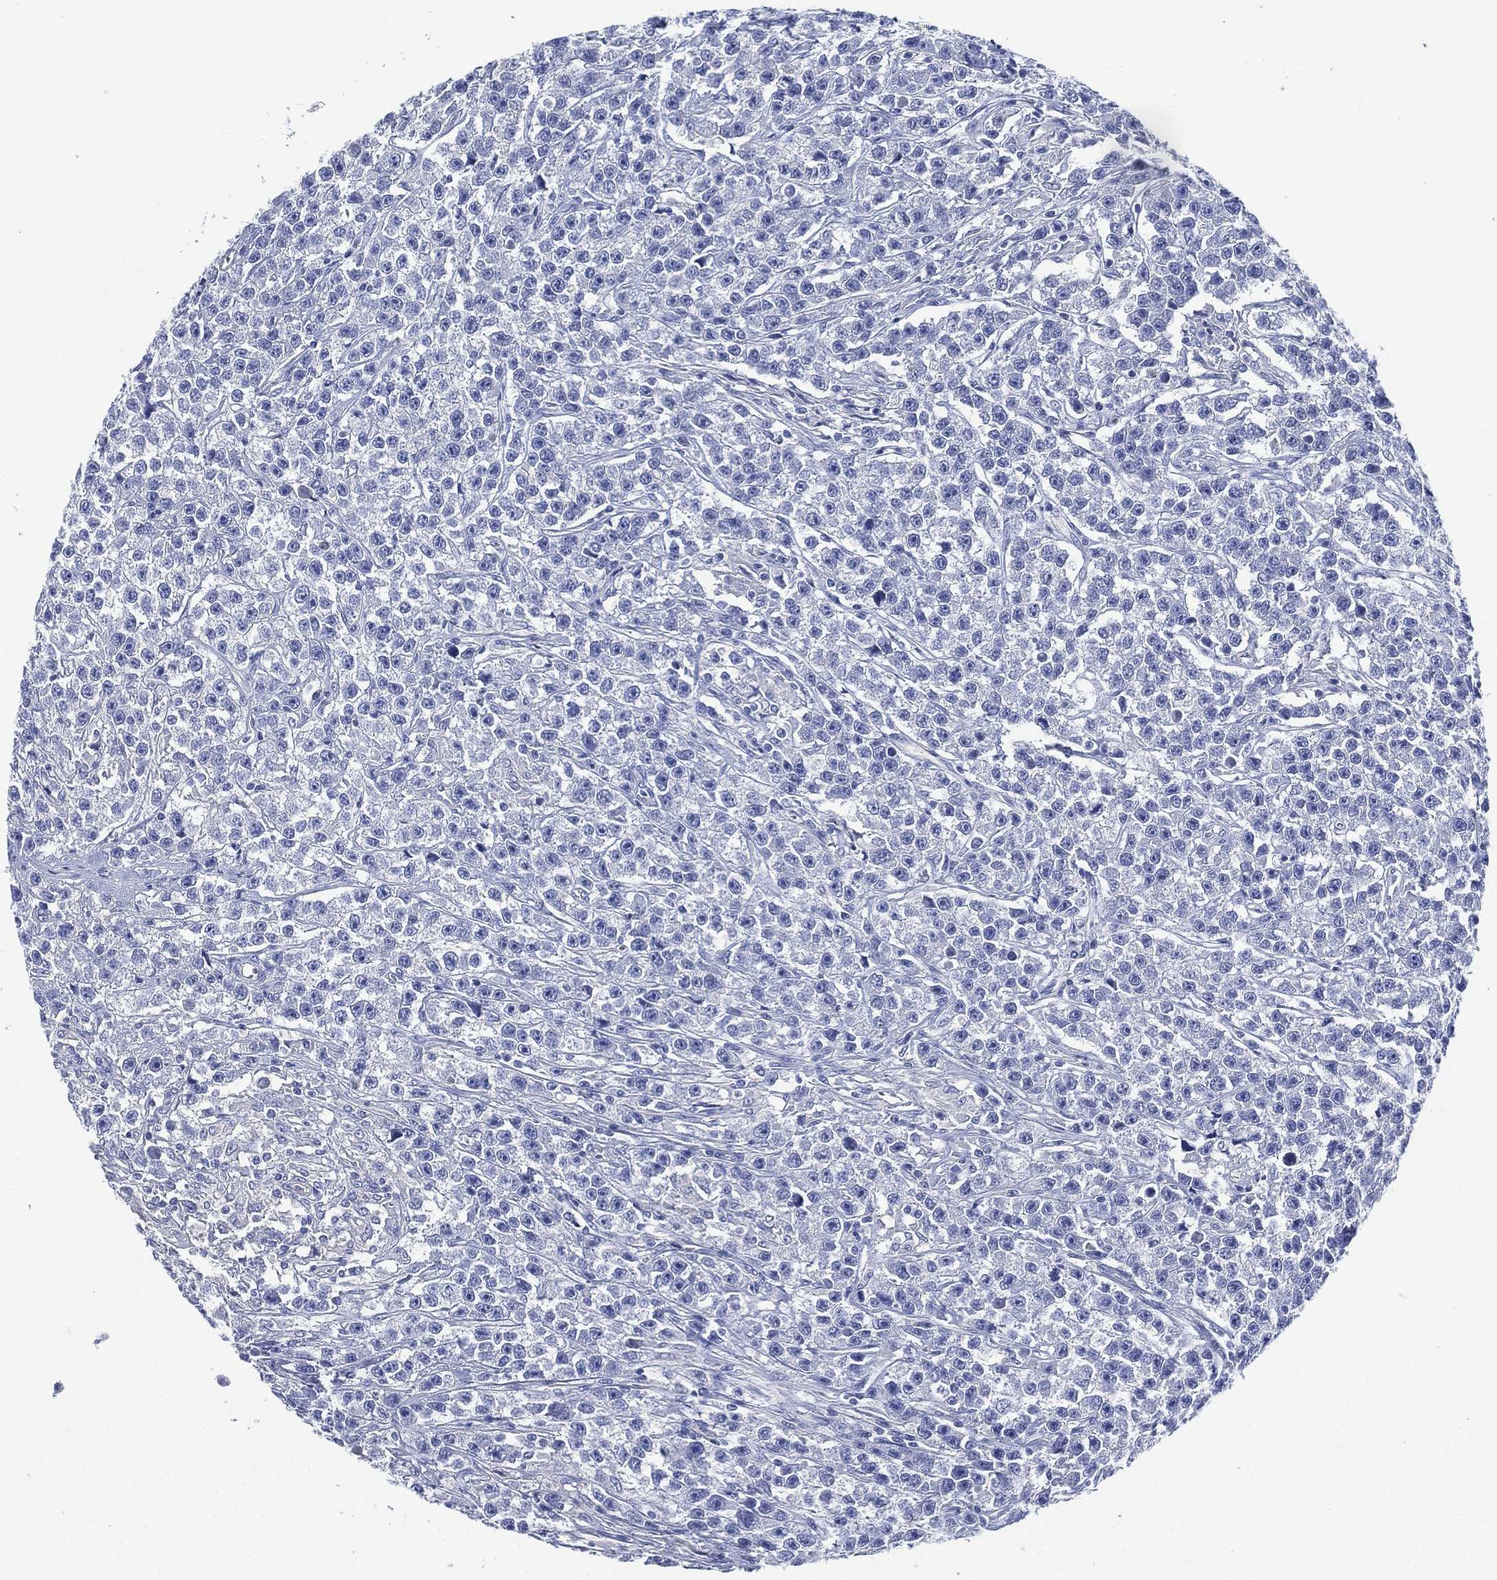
{"staining": {"intensity": "negative", "quantity": "none", "location": "none"}, "tissue": "testis cancer", "cell_type": "Tumor cells", "image_type": "cancer", "snomed": [{"axis": "morphology", "description": "Seminoma, NOS"}, {"axis": "topography", "description": "Testis"}], "caption": "Seminoma (testis) stained for a protein using immunohistochemistry (IHC) reveals no expression tumor cells.", "gene": "CCDC70", "patient": {"sex": "male", "age": 59}}